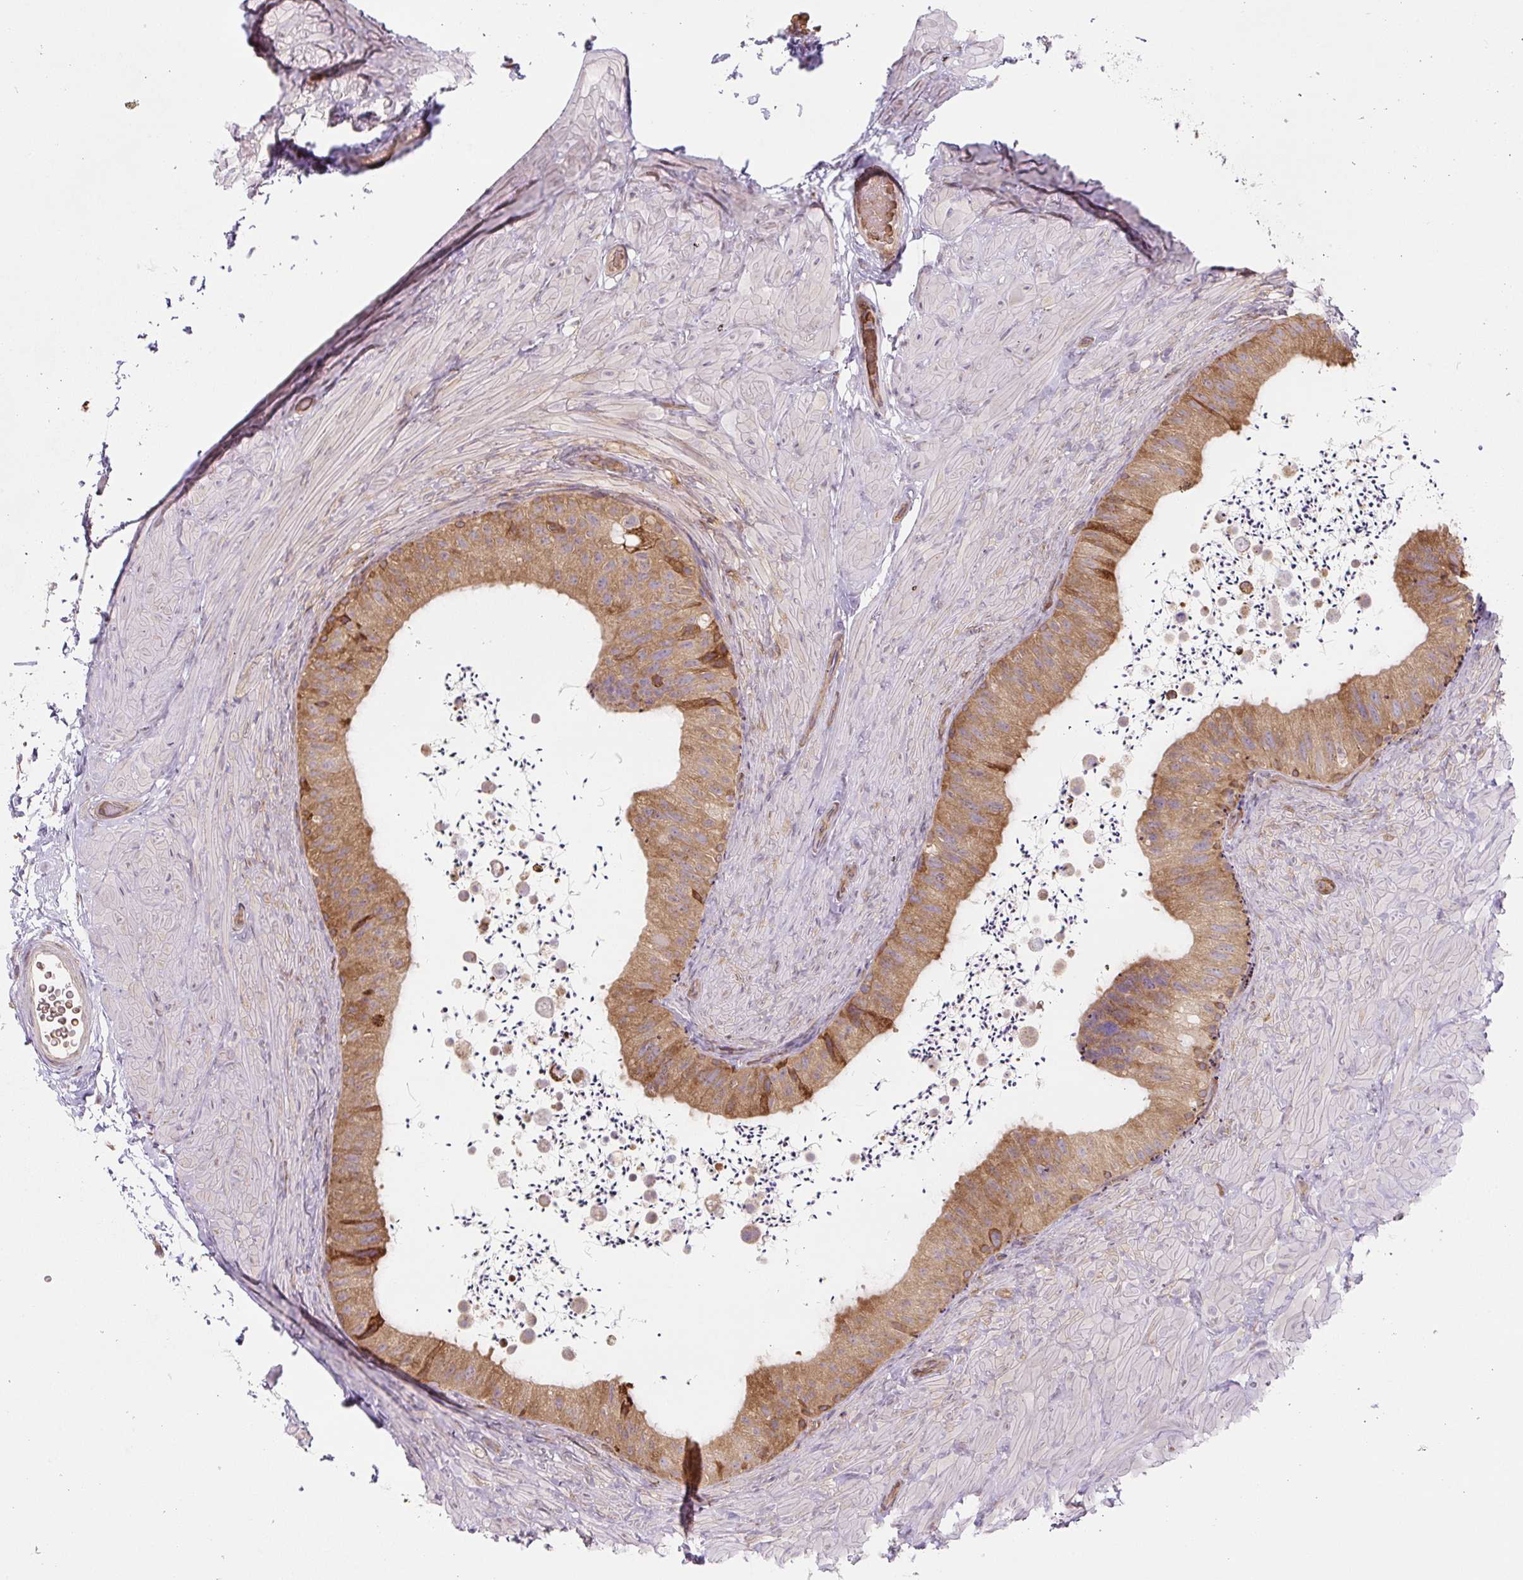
{"staining": {"intensity": "moderate", "quantity": ">75%", "location": "cytoplasmic/membranous"}, "tissue": "epididymis", "cell_type": "Glandular cells", "image_type": "normal", "snomed": [{"axis": "morphology", "description": "Normal tissue, NOS"}, {"axis": "topography", "description": "Epididymis"}, {"axis": "topography", "description": "Peripheral nerve tissue"}], "caption": "Protein staining of benign epididymis exhibits moderate cytoplasmic/membranous positivity in approximately >75% of glandular cells.", "gene": "RASA1", "patient": {"sex": "male", "age": 32}}